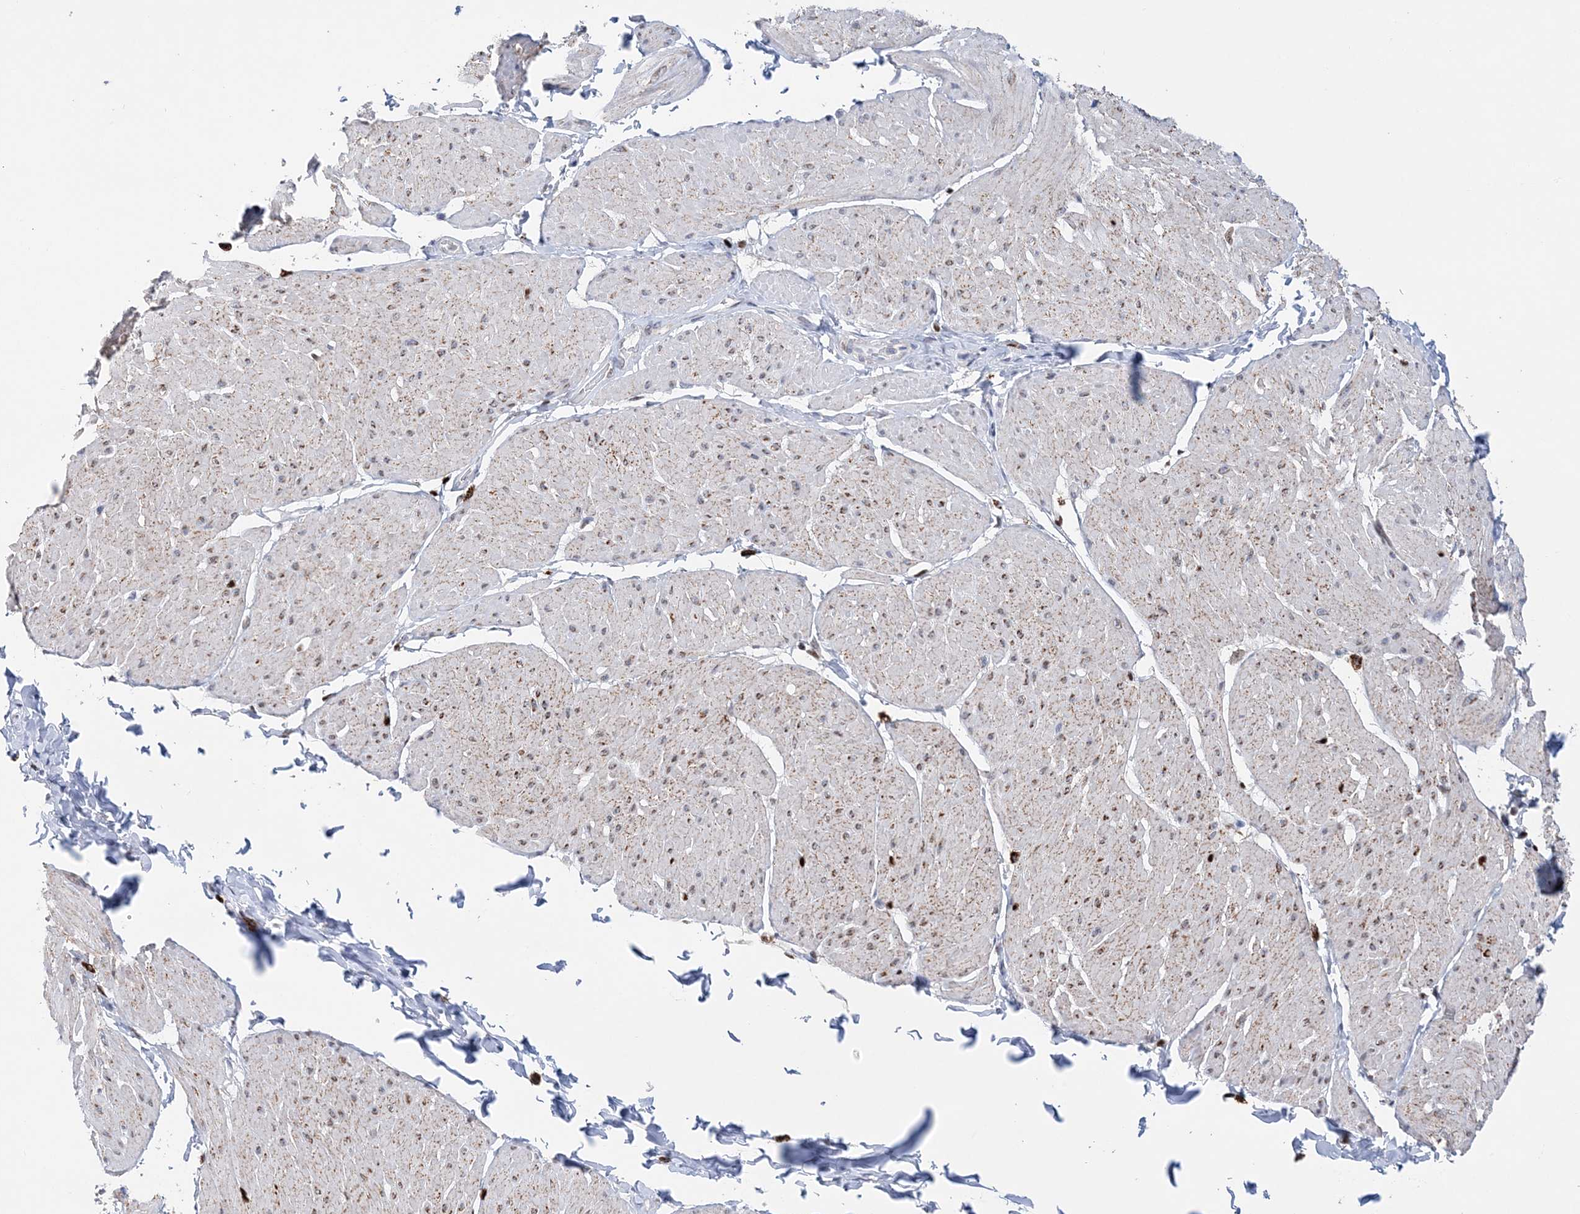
{"staining": {"intensity": "moderate", "quantity": ">75%", "location": "cytoplasmic/membranous"}, "tissue": "smooth muscle", "cell_type": "Smooth muscle cells", "image_type": "normal", "snomed": [{"axis": "morphology", "description": "Urothelial carcinoma, High grade"}, {"axis": "topography", "description": "Urinary bladder"}], "caption": "Smooth muscle stained with immunohistochemistry exhibits moderate cytoplasmic/membranous positivity in approximately >75% of smooth muscle cells. Immunohistochemistry stains the protein of interest in brown and the nuclei are stained blue.", "gene": "NIT2", "patient": {"sex": "male", "age": 46}}